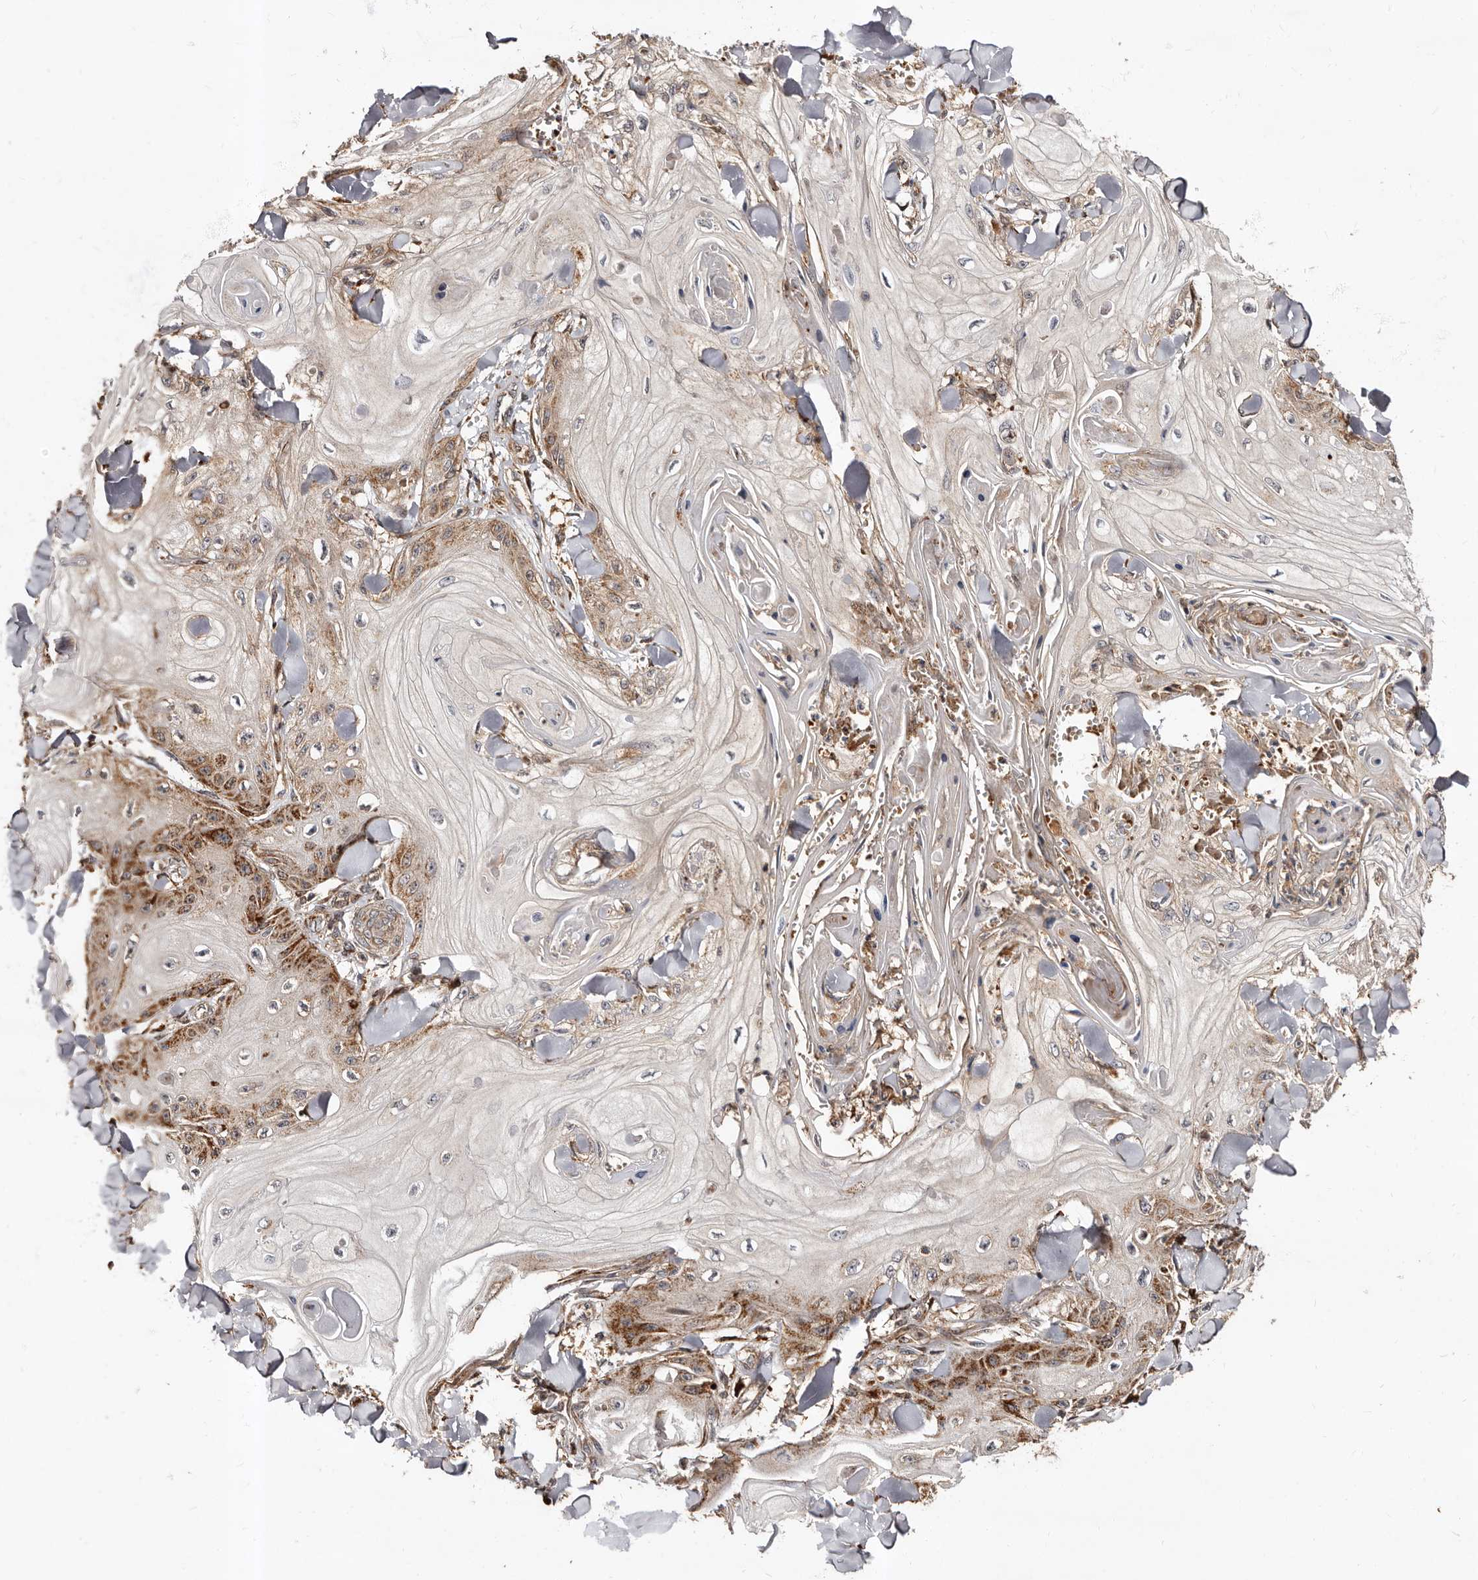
{"staining": {"intensity": "moderate", "quantity": "<25%", "location": "cytoplasmic/membranous"}, "tissue": "skin cancer", "cell_type": "Tumor cells", "image_type": "cancer", "snomed": [{"axis": "morphology", "description": "Squamous cell carcinoma, NOS"}, {"axis": "topography", "description": "Skin"}], "caption": "Skin squamous cell carcinoma stained with a protein marker demonstrates moderate staining in tumor cells.", "gene": "BAX", "patient": {"sex": "male", "age": 74}}